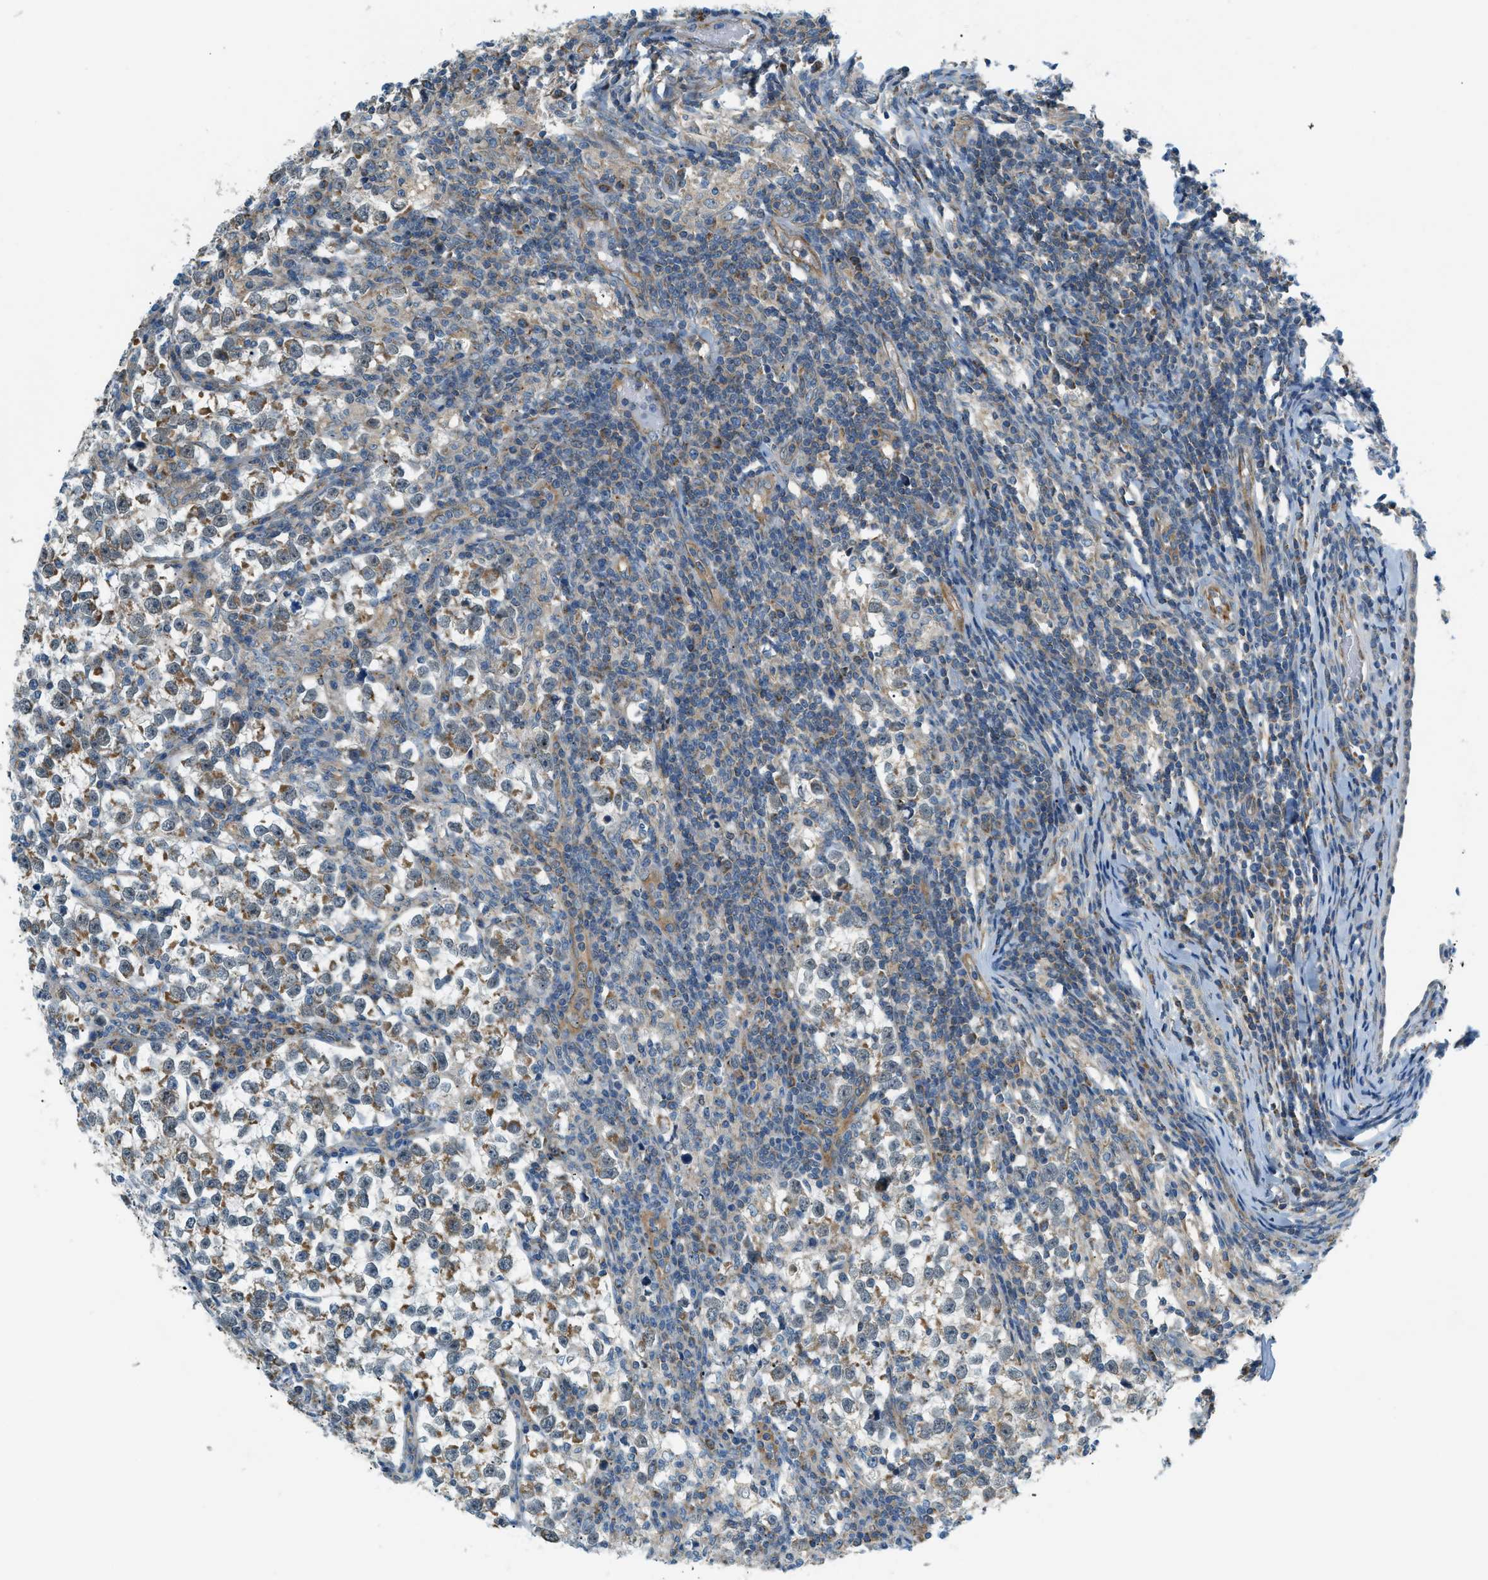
{"staining": {"intensity": "negative", "quantity": "none", "location": "none"}, "tissue": "testis cancer", "cell_type": "Tumor cells", "image_type": "cancer", "snomed": [{"axis": "morphology", "description": "Normal tissue, NOS"}, {"axis": "morphology", "description": "Seminoma, NOS"}, {"axis": "topography", "description": "Testis"}], "caption": "Testis seminoma was stained to show a protein in brown. There is no significant expression in tumor cells.", "gene": "PIGG", "patient": {"sex": "male", "age": 43}}